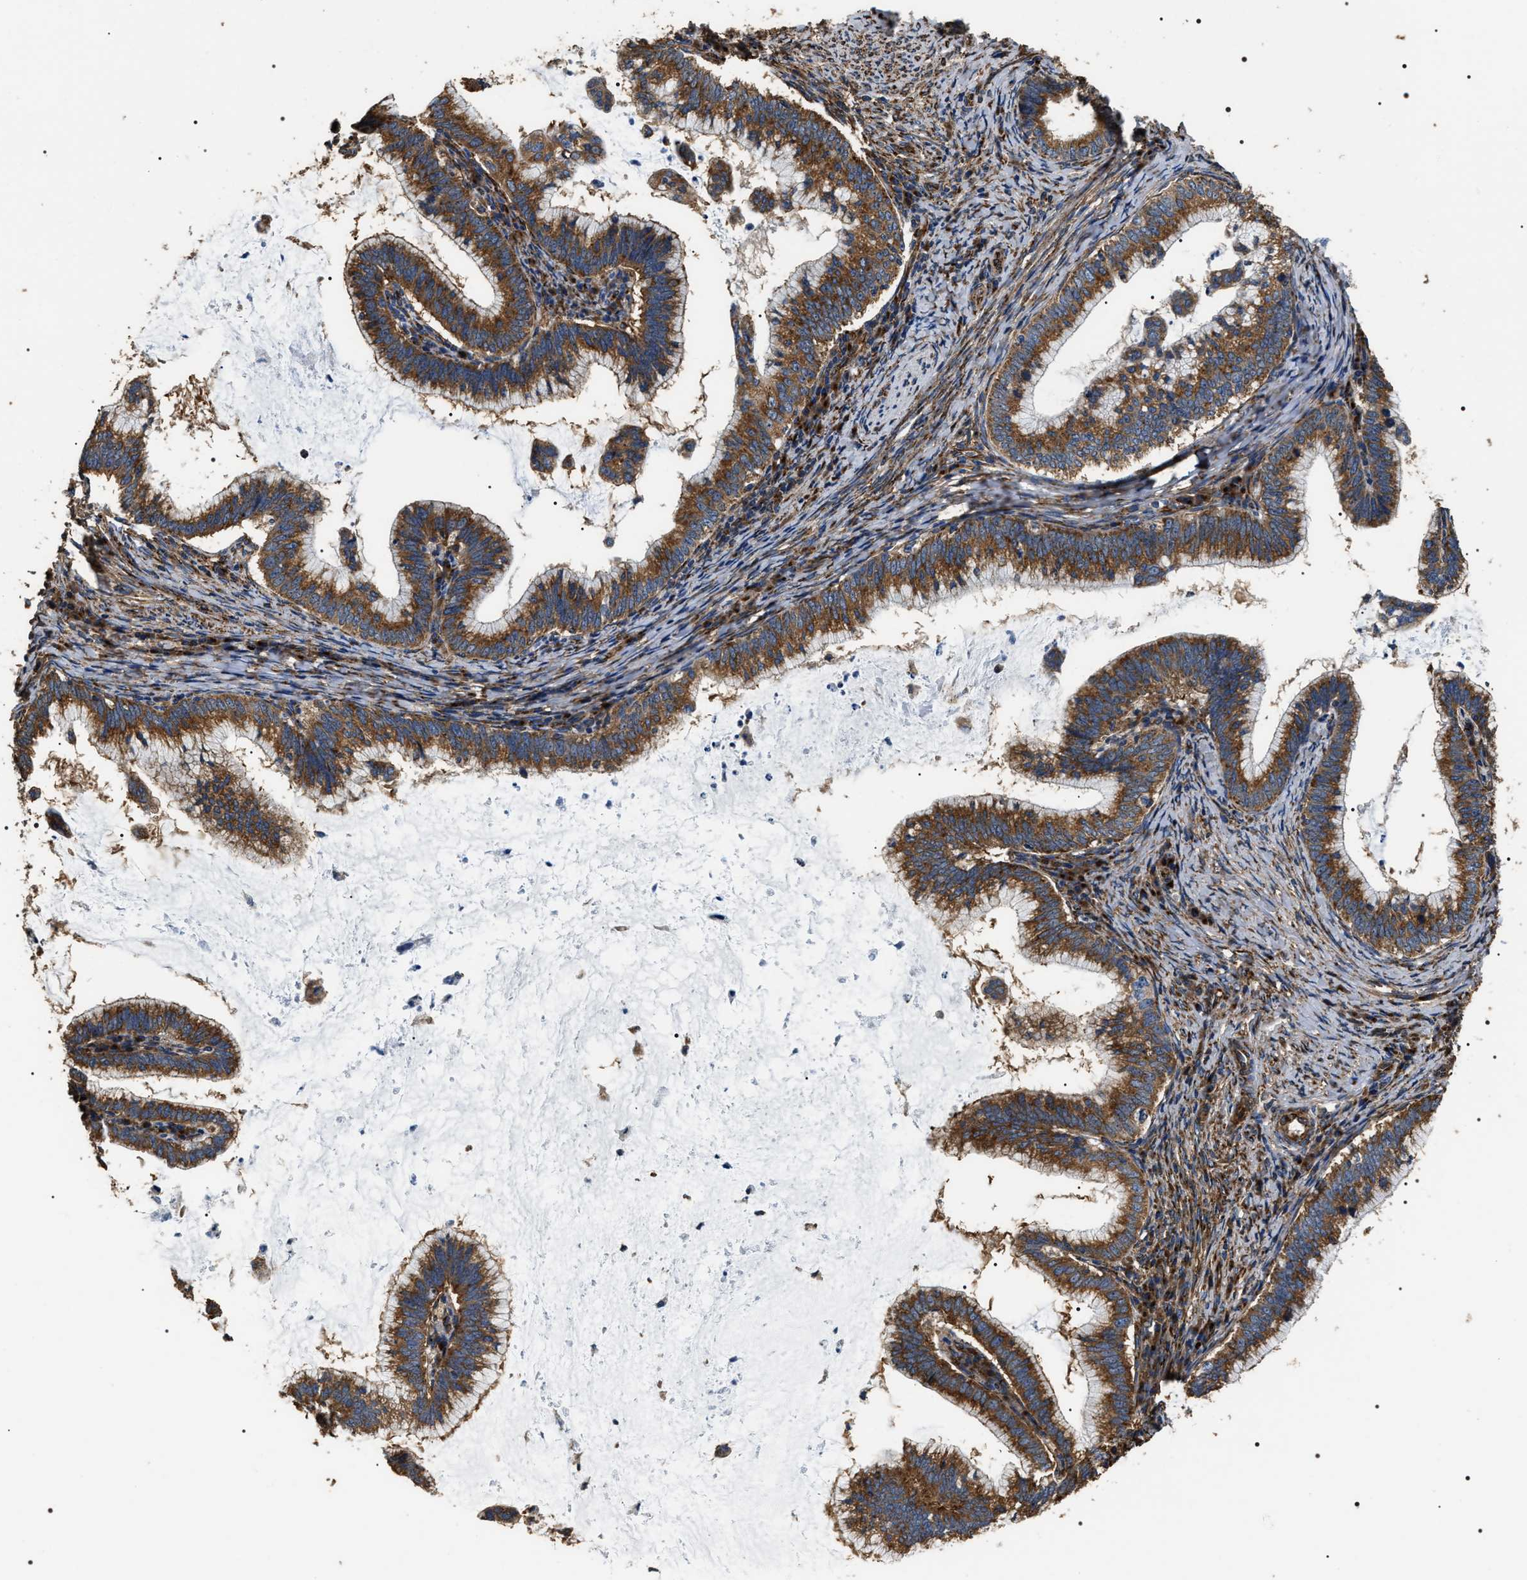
{"staining": {"intensity": "moderate", "quantity": ">75%", "location": "cytoplasmic/membranous"}, "tissue": "cervical cancer", "cell_type": "Tumor cells", "image_type": "cancer", "snomed": [{"axis": "morphology", "description": "Adenocarcinoma, NOS"}, {"axis": "topography", "description": "Cervix"}], "caption": "Human cervical cancer stained for a protein (brown) demonstrates moderate cytoplasmic/membranous positive staining in approximately >75% of tumor cells.", "gene": "KTN1", "patient": {"sex": "female", "age": 36}}